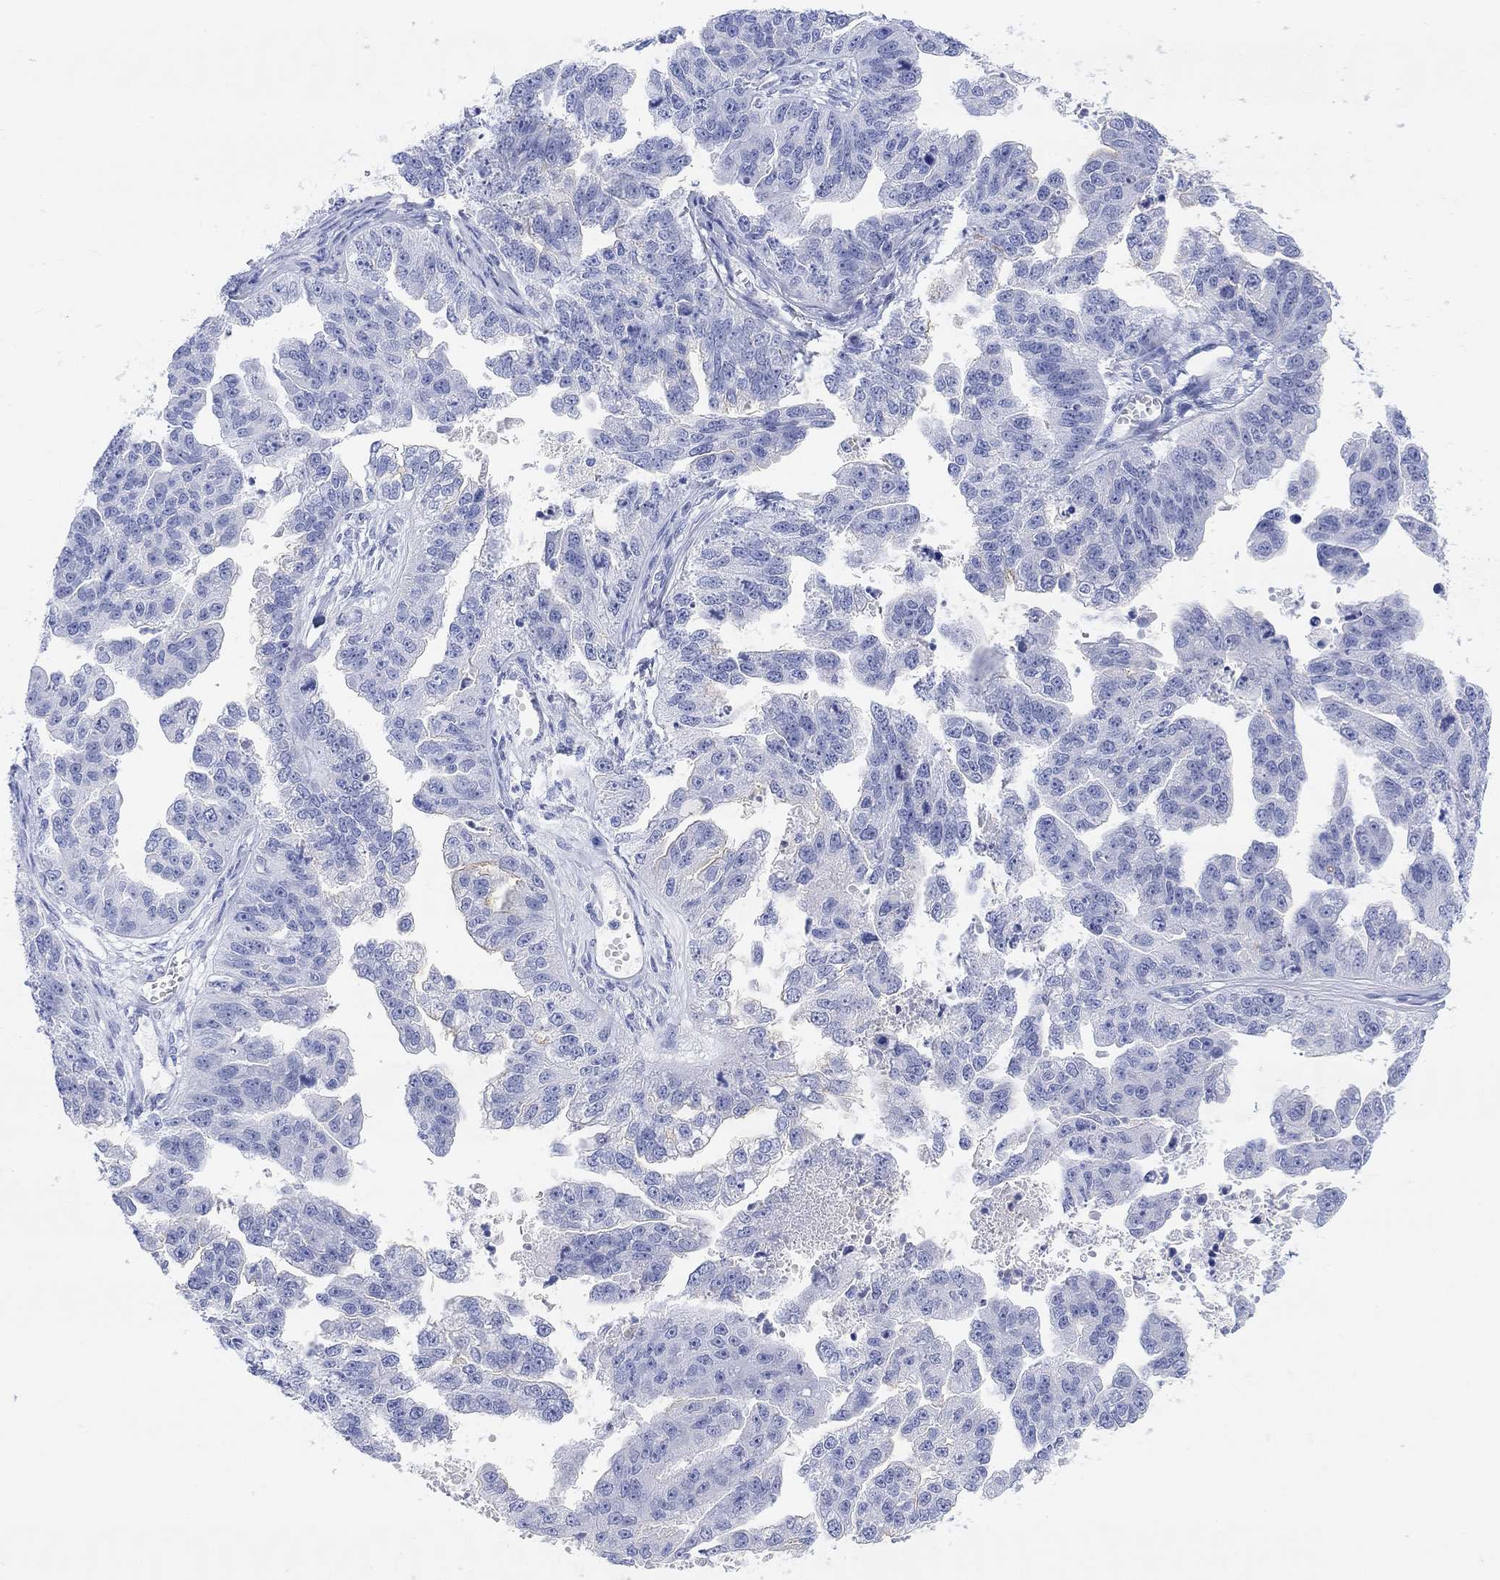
{"staining": {"intensity": "negative", "quantity": "none", "location": "none"}, "tissue": "ovarian cancer", "cell_type": "Tumor cells", "image_type": "cancer", "snomed": [{"axis": "morphology", "description": "Cystadenocarcinoma, serous, NOS"}, {"axis": "topography", "description": "Ovary"}], "caption": "Immunohistochemistry (IHC) histopathology image of neoplastic tissue: ovarian cancer stained with DAB displays no significant protein positivity in tumor cells.", "gene": "XIRP2", "patient": {"sex": "female", "age": 58}}